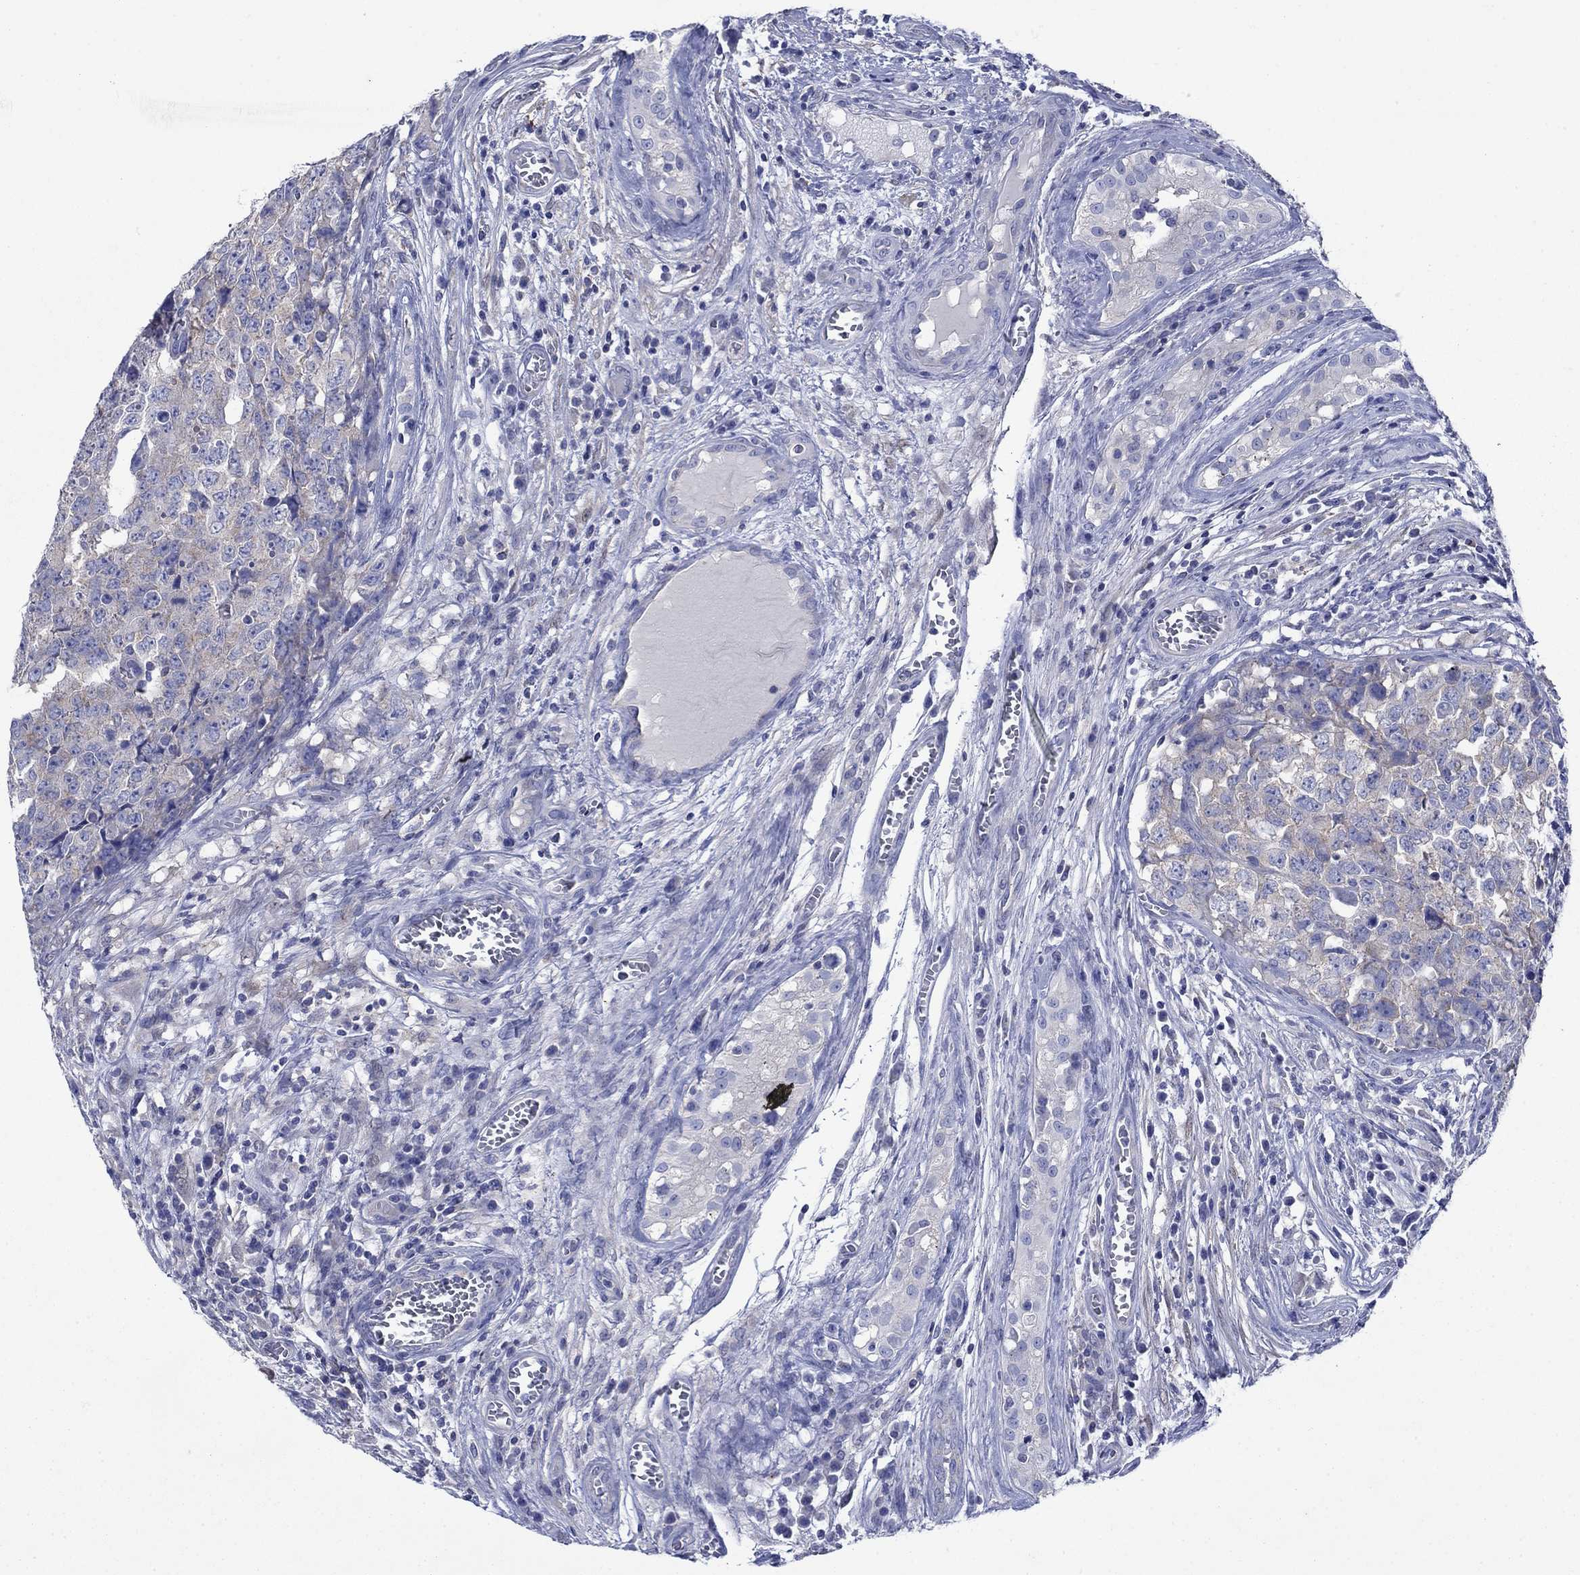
{"staining": {"intensity": "weak", "quantity": "<25%", "location": "cytoplasmic/membranous"}, "tissue": "testis cancer", "cell_type": "Tumor cells", "image_type": "cancer", "snomed": [{"axis": "morphology", "description": "Carcinoma, Embryonal, NOS"}, {"axis": "topography", "description": "Testis"}], "caption": "There is no significant expression in tumor cells of testis embryonal carcinoma.", "gene": "SULT2B1", "patient": {"sex": "male", "age": 23}}